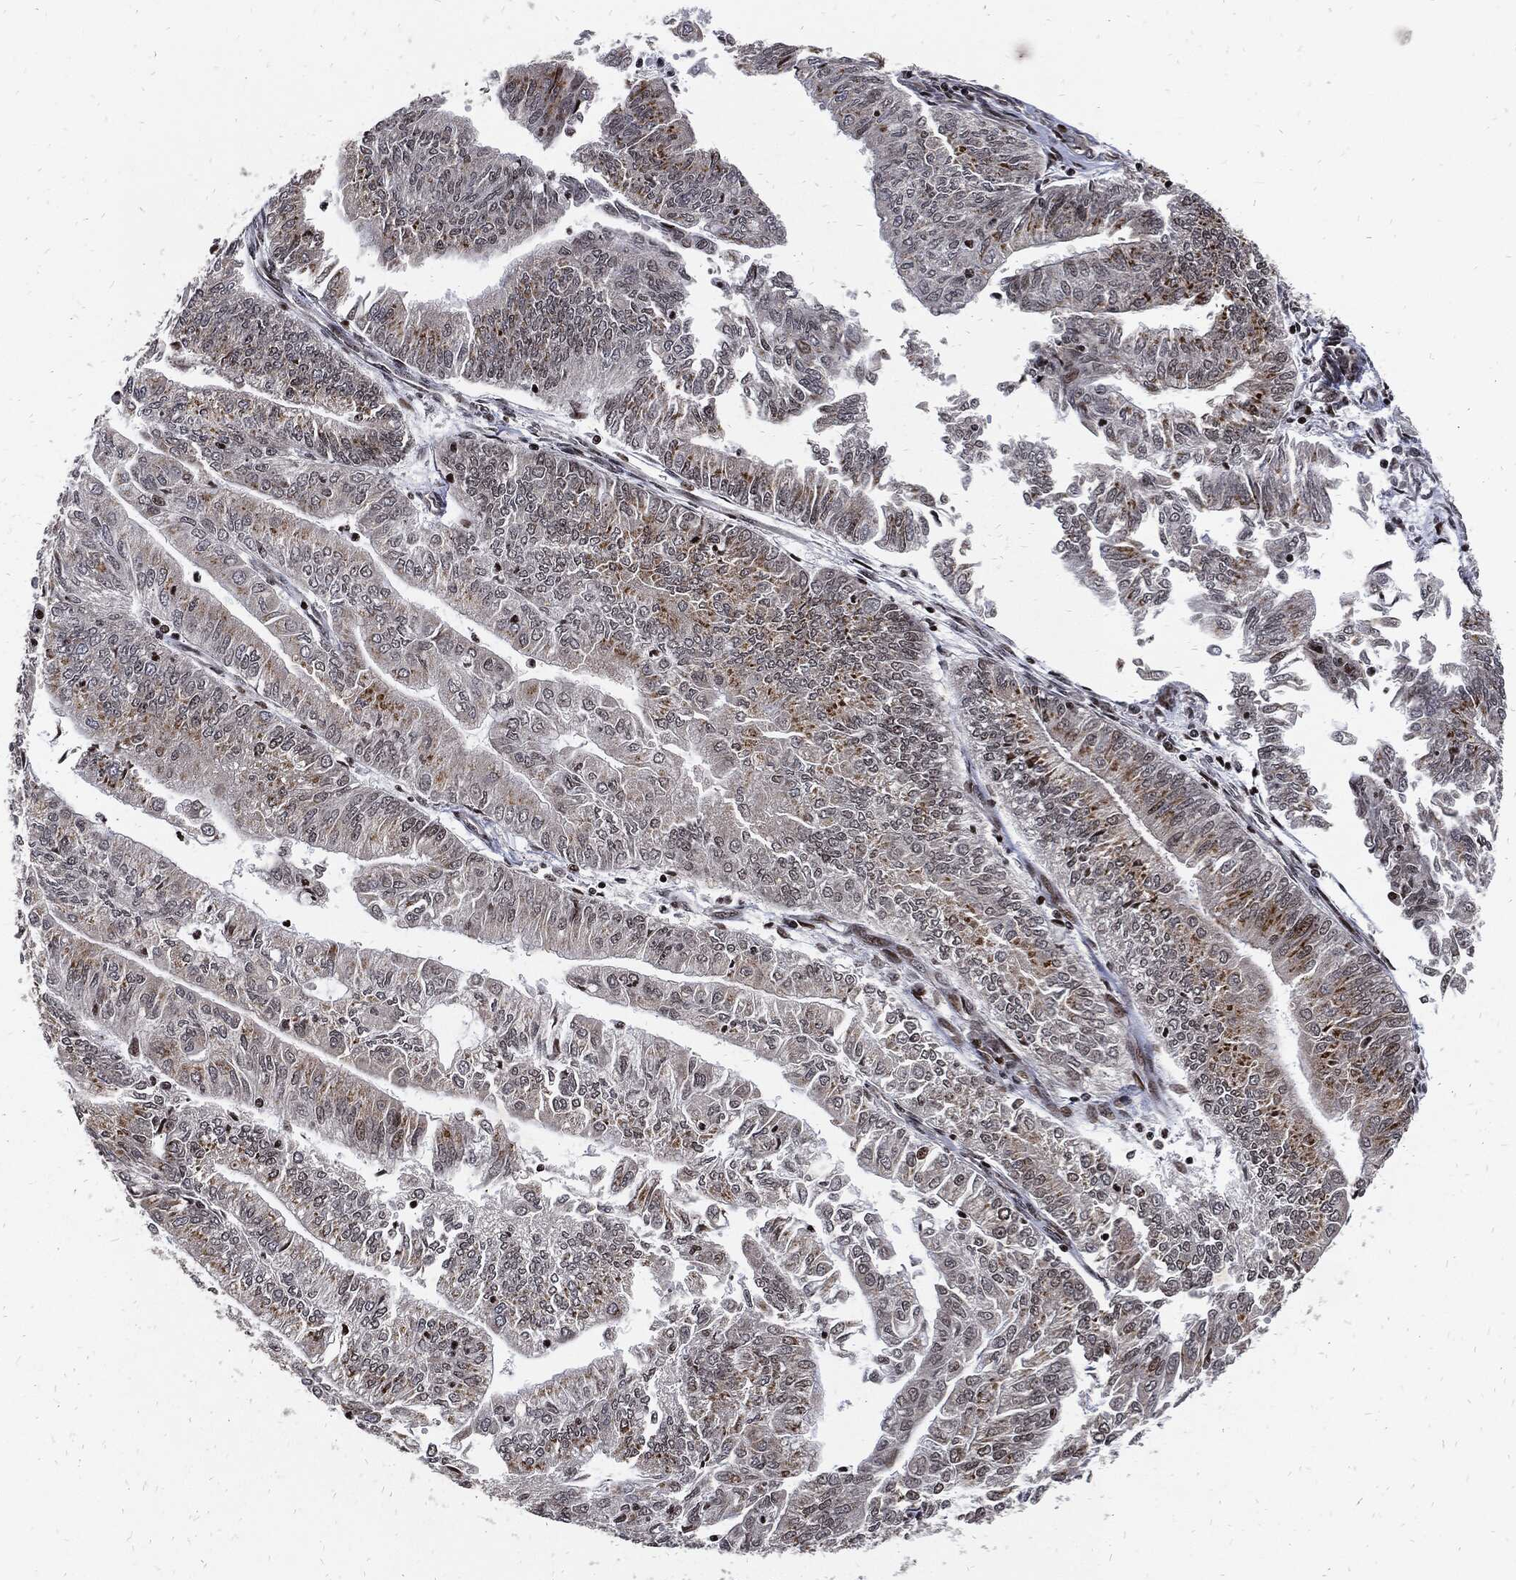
{"staining": {"intensity": "strong", "quantity": "25%-75%", "location": "cytoplasmic/membranous"}, "tissue": "endometrial cancer", "cell_type": "Tumor cells", "image_type": "cancer", "snomed": [{"axis": "morphology", "description": "Adenocarcinoma, NOS"}, {"axis": "topography", "description": "Endometrium"}], "caption": "DAB immunohistochemical staining of endometrial cancer (adenocarcinoma) displays strong cytoplasmic/membranous protein staining in about 25%-75% of tumor cells. Immunohistochemistry (ihc) stains the protein in brown and the nuclei are stained blue.", "gene": "ZNF775", "patient": {"sex": "female", "age": 59}}